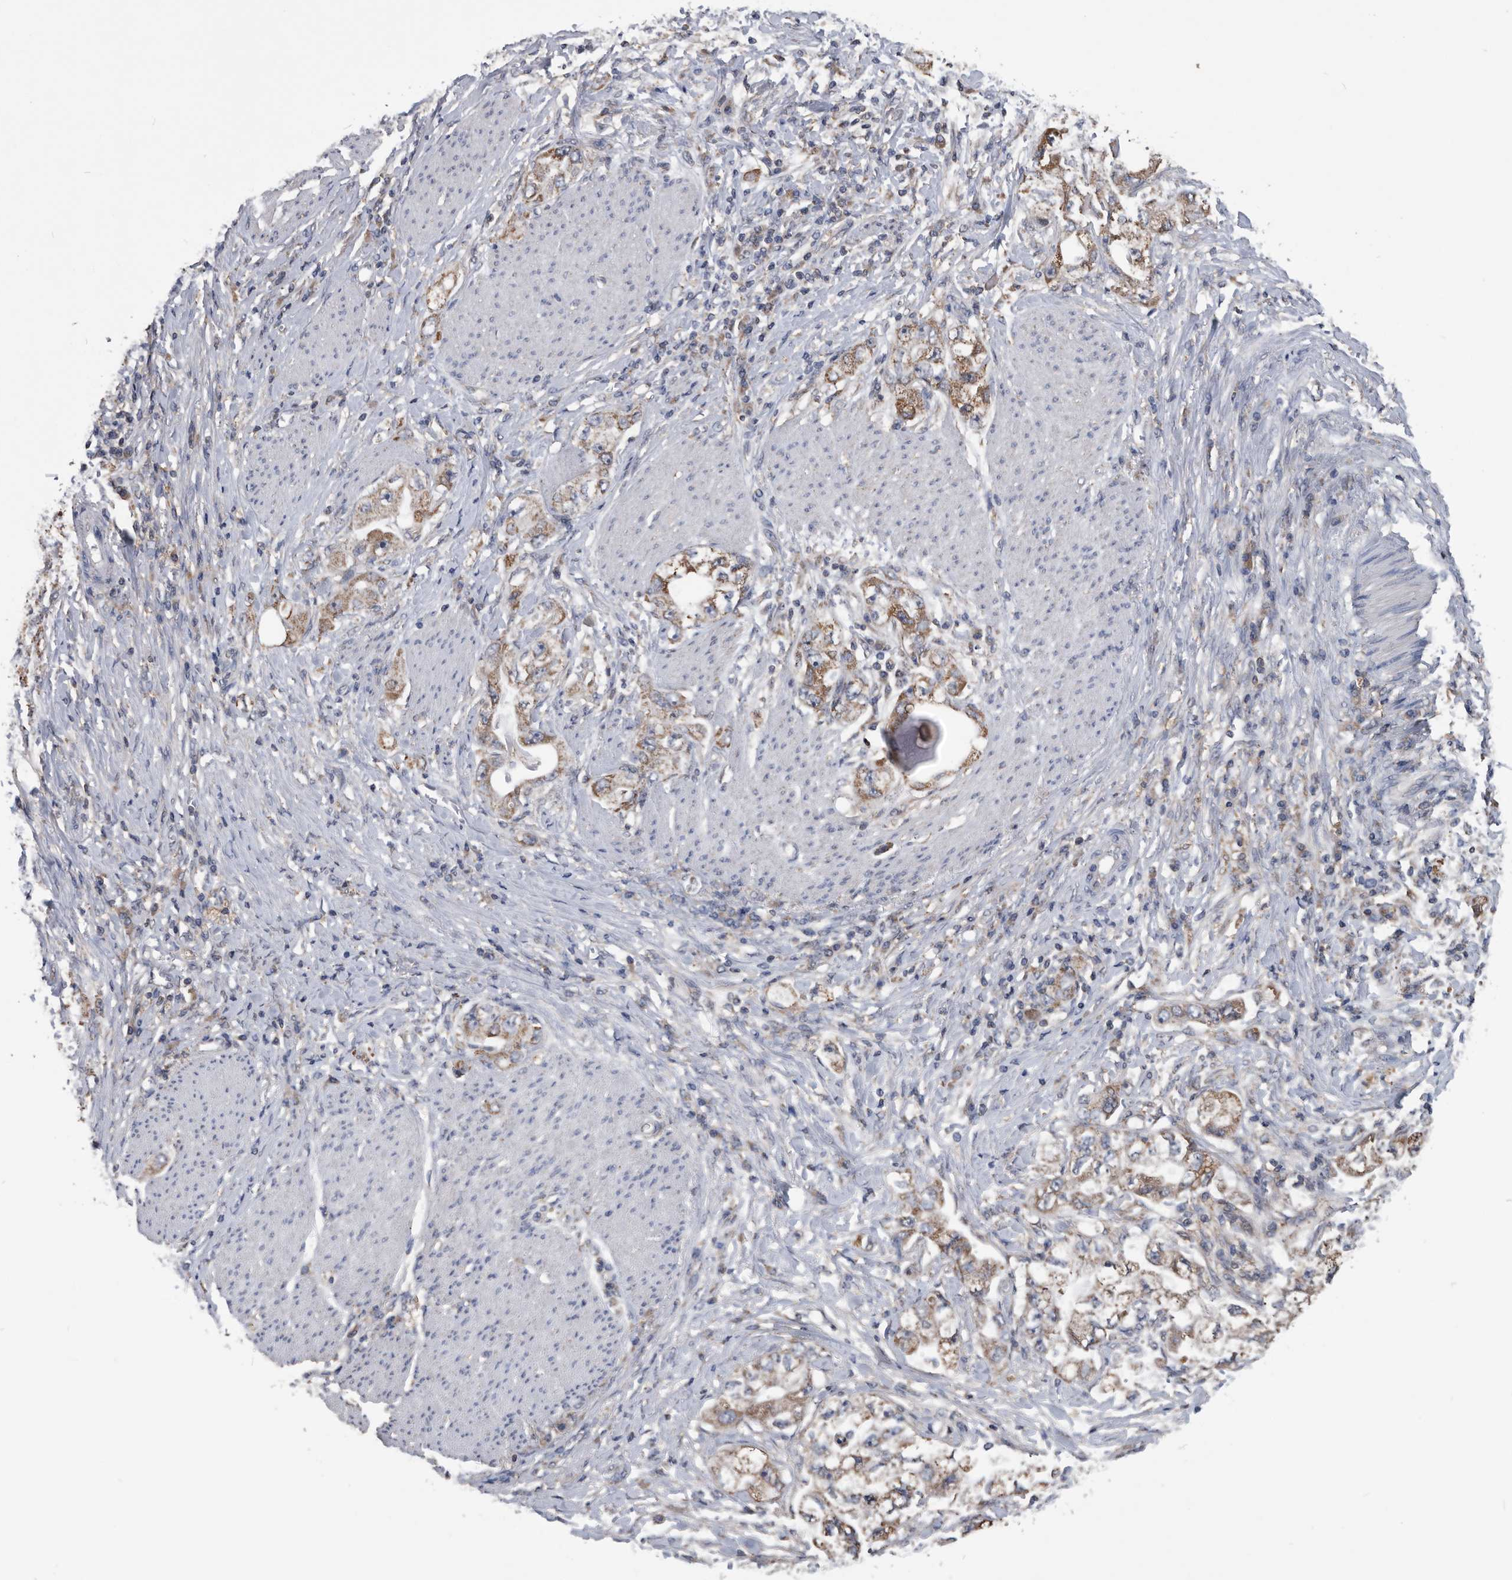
{"staining": {"intensity": "moderate", "quantity": ">75%", "location": "cytoplasmic/membranous"}, "tissue": "stomach cancer", "cell_type": "Tumor cells", "image_type": "cancer", "snomed": [{"axis": "morphology", "description": "Adenocarcinoma, NOS"}, {"axis": "topography", "description": "Stomach, lower"}], "caption": "Protein analysis of stomach adenocarcinoma tissue exhibits moderate cytoplasmic/membranous expression in approximately >75% of tumor cells. (brown staining indicates protein expression, while blue staining denotes nuclei).", "gene": "NRBP1", "patient": {"sex": "female", "age": 93}}